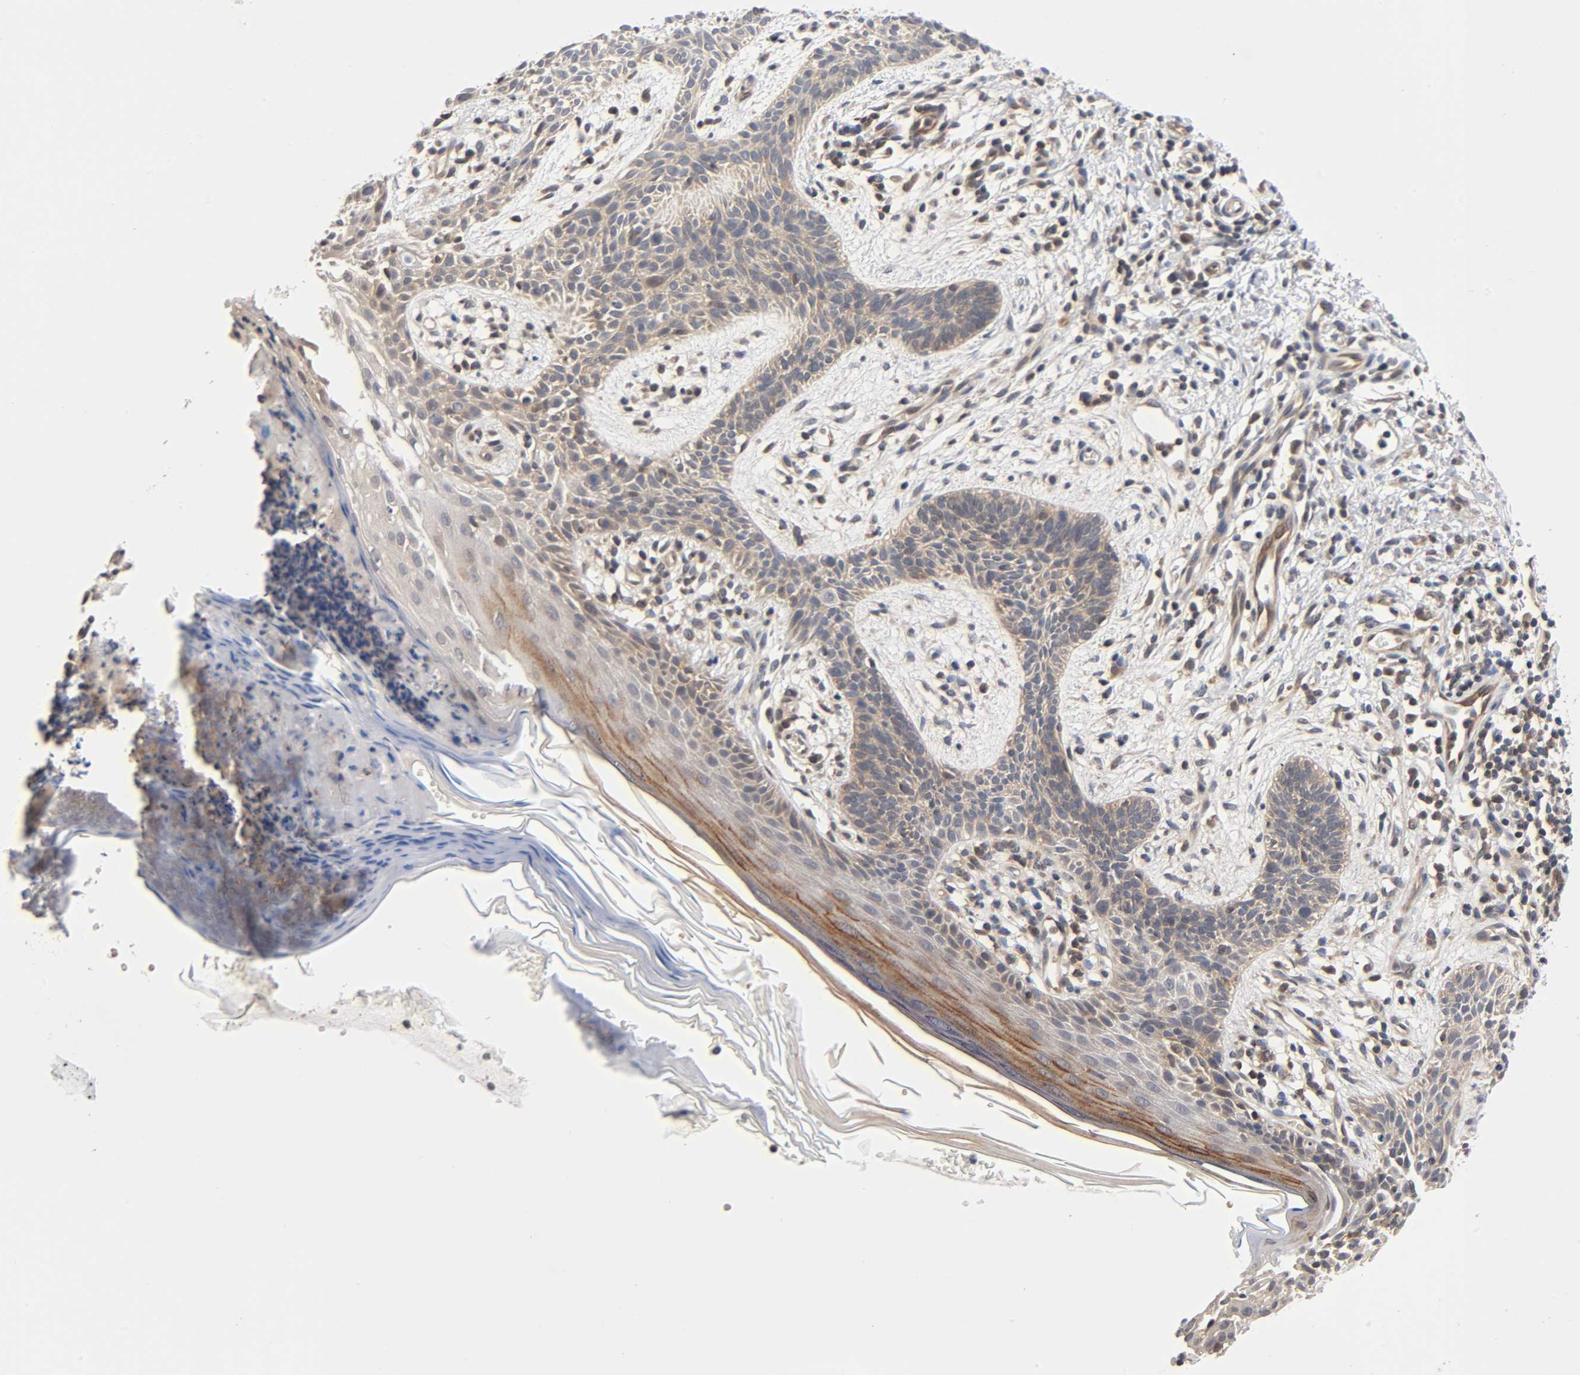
{"staining": {"intensity": "moderate", "quantity": ">75%", "location": "cytoplasmic/membranous"}, "tissue": "skin cancer", "cell_type": "Tumor cells", "image_type": "cancer", "snomed": [{"axis": "morphology", "description": "Normal tissue, NOS"}, {"axis": "morphology", "description": "Basal cell carcinoma"}, {"axis": "topography", "description": "Skin"}], "caption": "The micrograph demonstrates staining of skin basal cell carcinoma, revealing moderate cytoplasmic/membranous protein expression (brown color) within tumor cells.", "gene": "PRKAB1", "patient": {"sex": "female", "age": 69}}